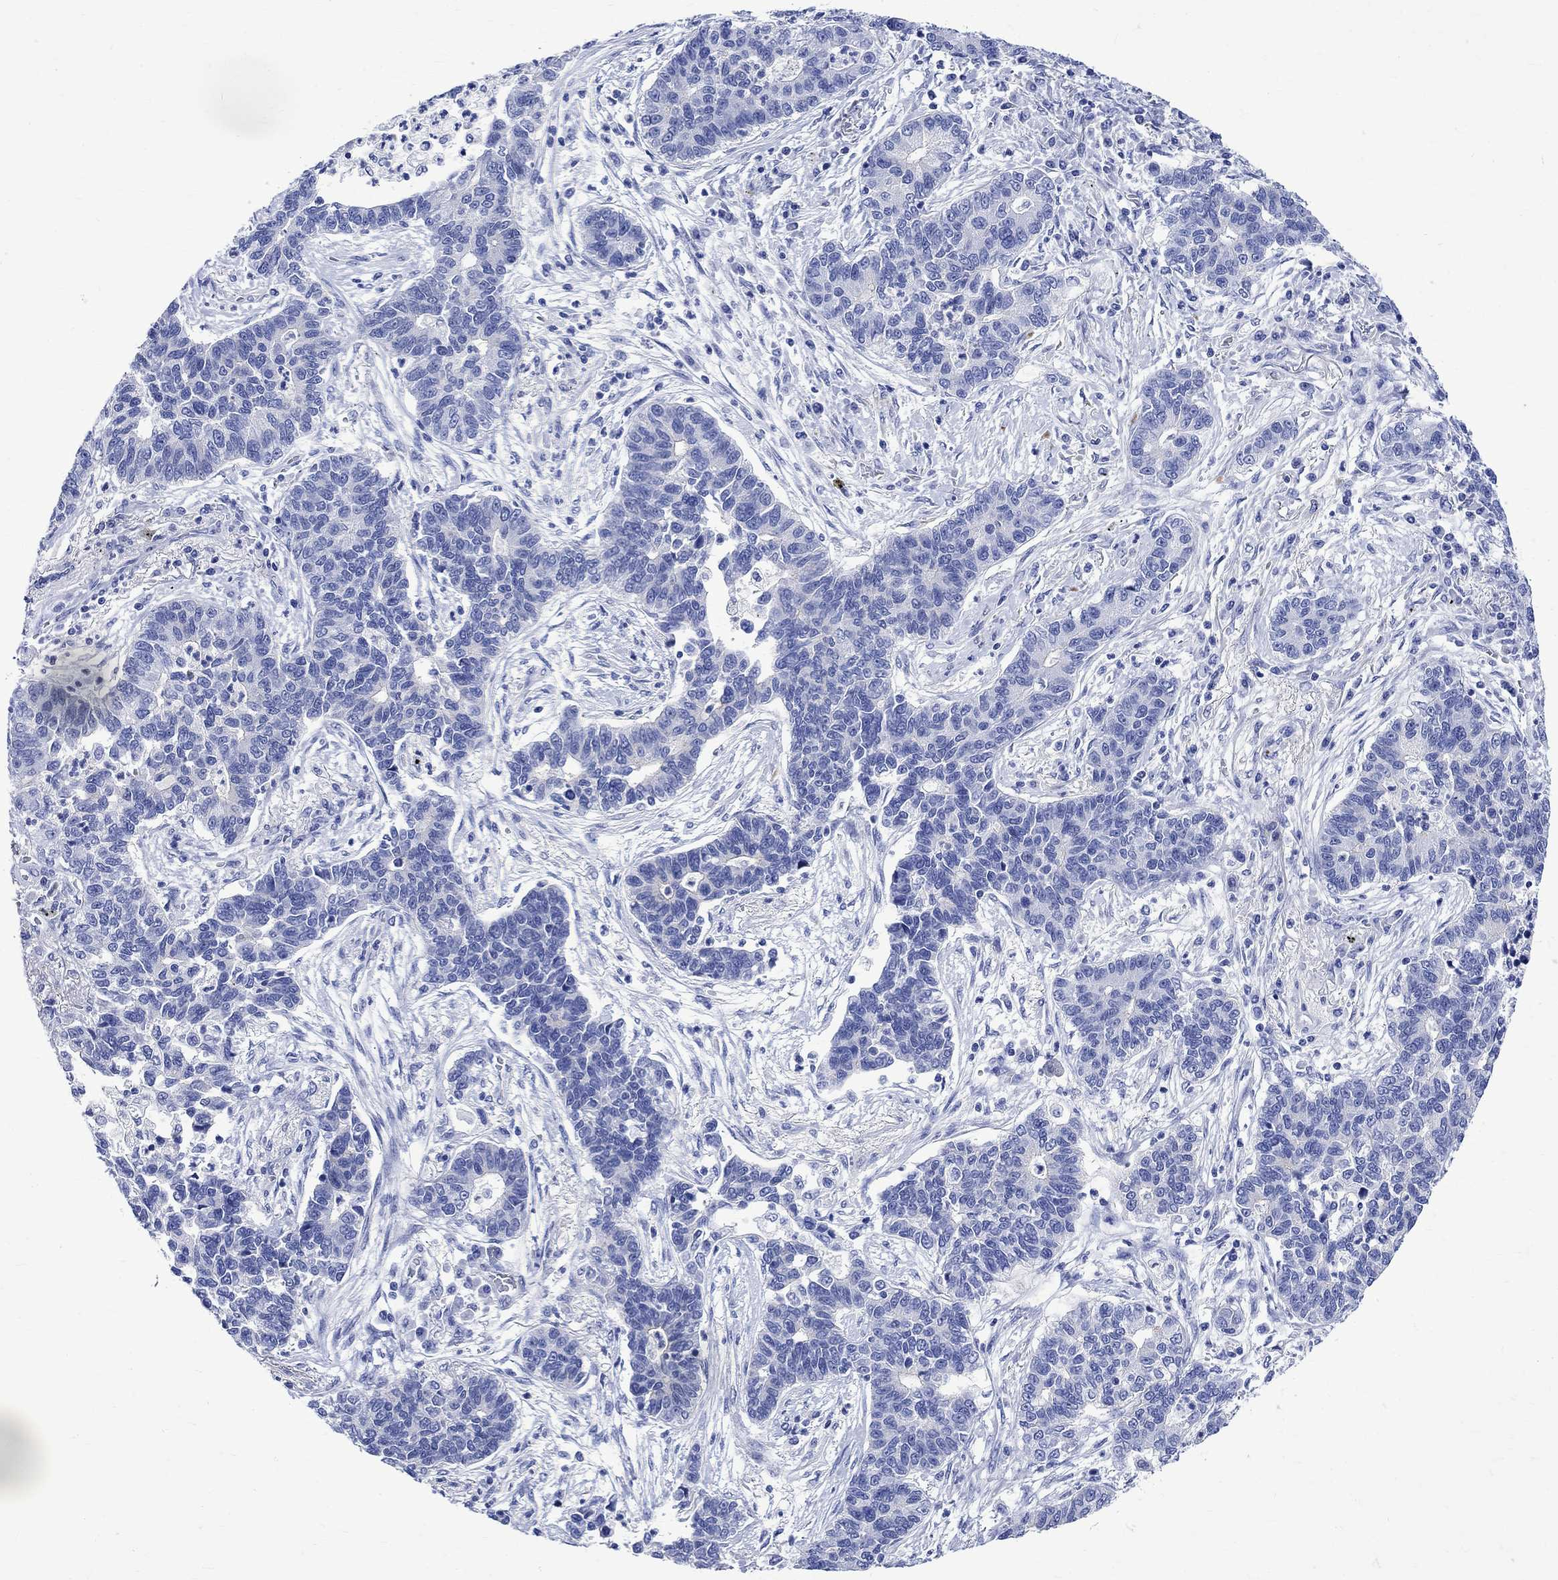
{"staining": {"intensity": "negative", "quantity": "none", "location": "none"}, "tissue": "lung cancer", "cell_type": "Tumor cells", "image_type": "cancer", "snomed": [{"axis": "morphology", "description": "Adenocarcinoma, NOS"}, {"axis": "topography", "description": "Lung"}], "caption": "This is a image of IHC staining of lung cancer, which shows no expression in tumor cells.", "gene": "PARVB", "patient": {"sex": "female", "age": 57}}